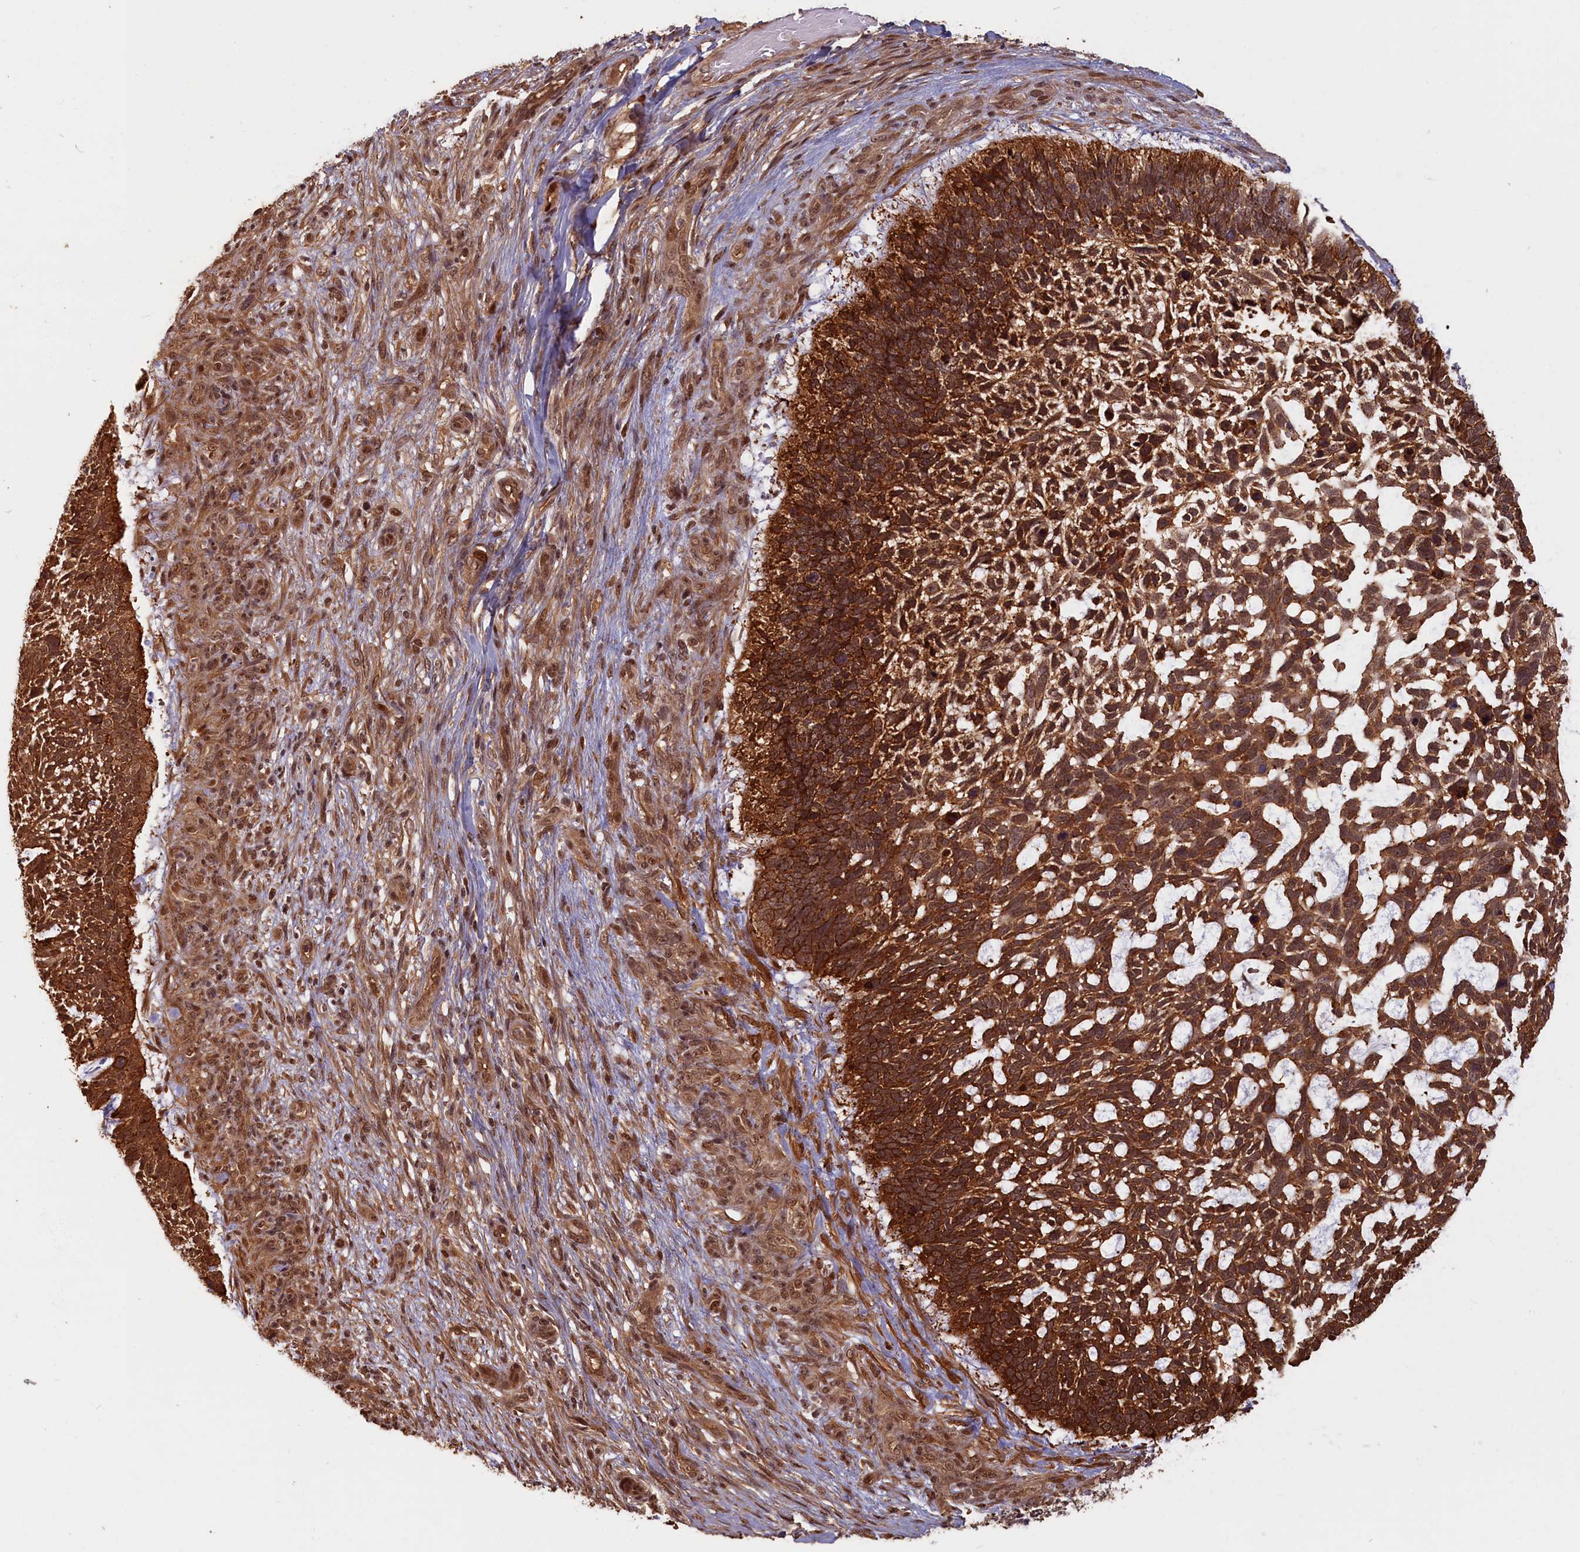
{"staining": {"intensity": "strong", "quantity": ">75%", "location": "cytoplasmic/membranous"}, "tissue": "skin cancer", "cell_type": "Tumor cells", "image_type": "cancer", "snomed": [{"axis": "morphology", "description": "Basal cell carcinoma"}, {"axis": "topography", "description": "Skin"}], "caption": "There is high levels of strong cytoplasmic/membranous staining in tumor cells of basal cell carcinoma (skin), as demonstrated by immunohistochemical staining (brown color).", "gene": "HIF3A", "patient": {"sex": "male", "age": 88}}